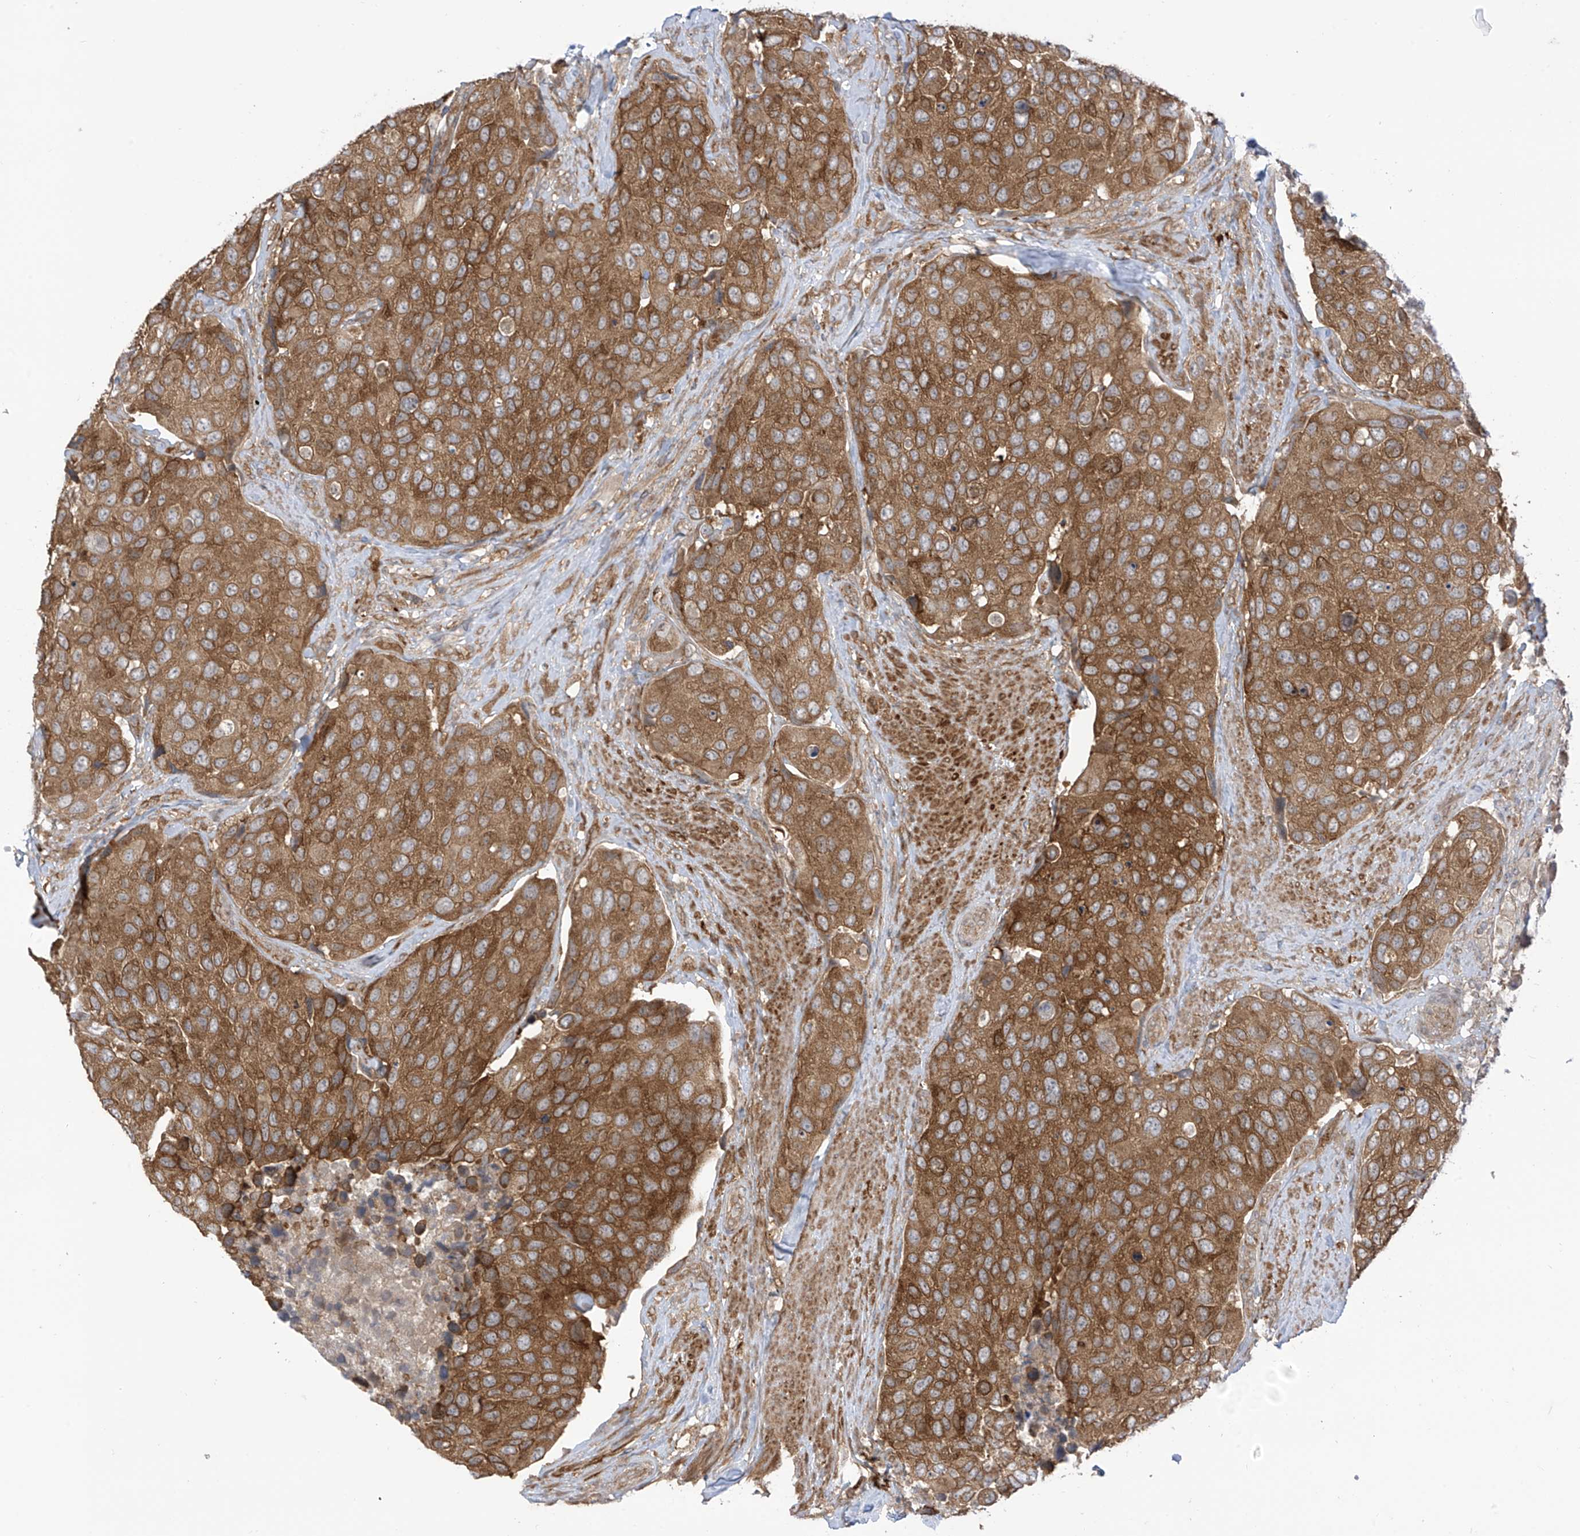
{"staining": {"intensity": "moderate", "quantity": ">75%", "location": "cytoplasmic/membranous"}, "tissue": "urothelial cancer", "cell_type": "Tumor cells", "image_type": "cancer", "snomed": [{"axis": "morphology", "description": "Urothelial carcinoma, High grade"}, {"axis": "topography", "description": "Urinary bladder"}], "caption": "Protein expression analysis of human urothelial cancer reveals moderate cytoplasmic/membranous staining in about >75% of tumor cells.", "gene": "REPS1", "patient": {"sex": "male", "age": 74}}